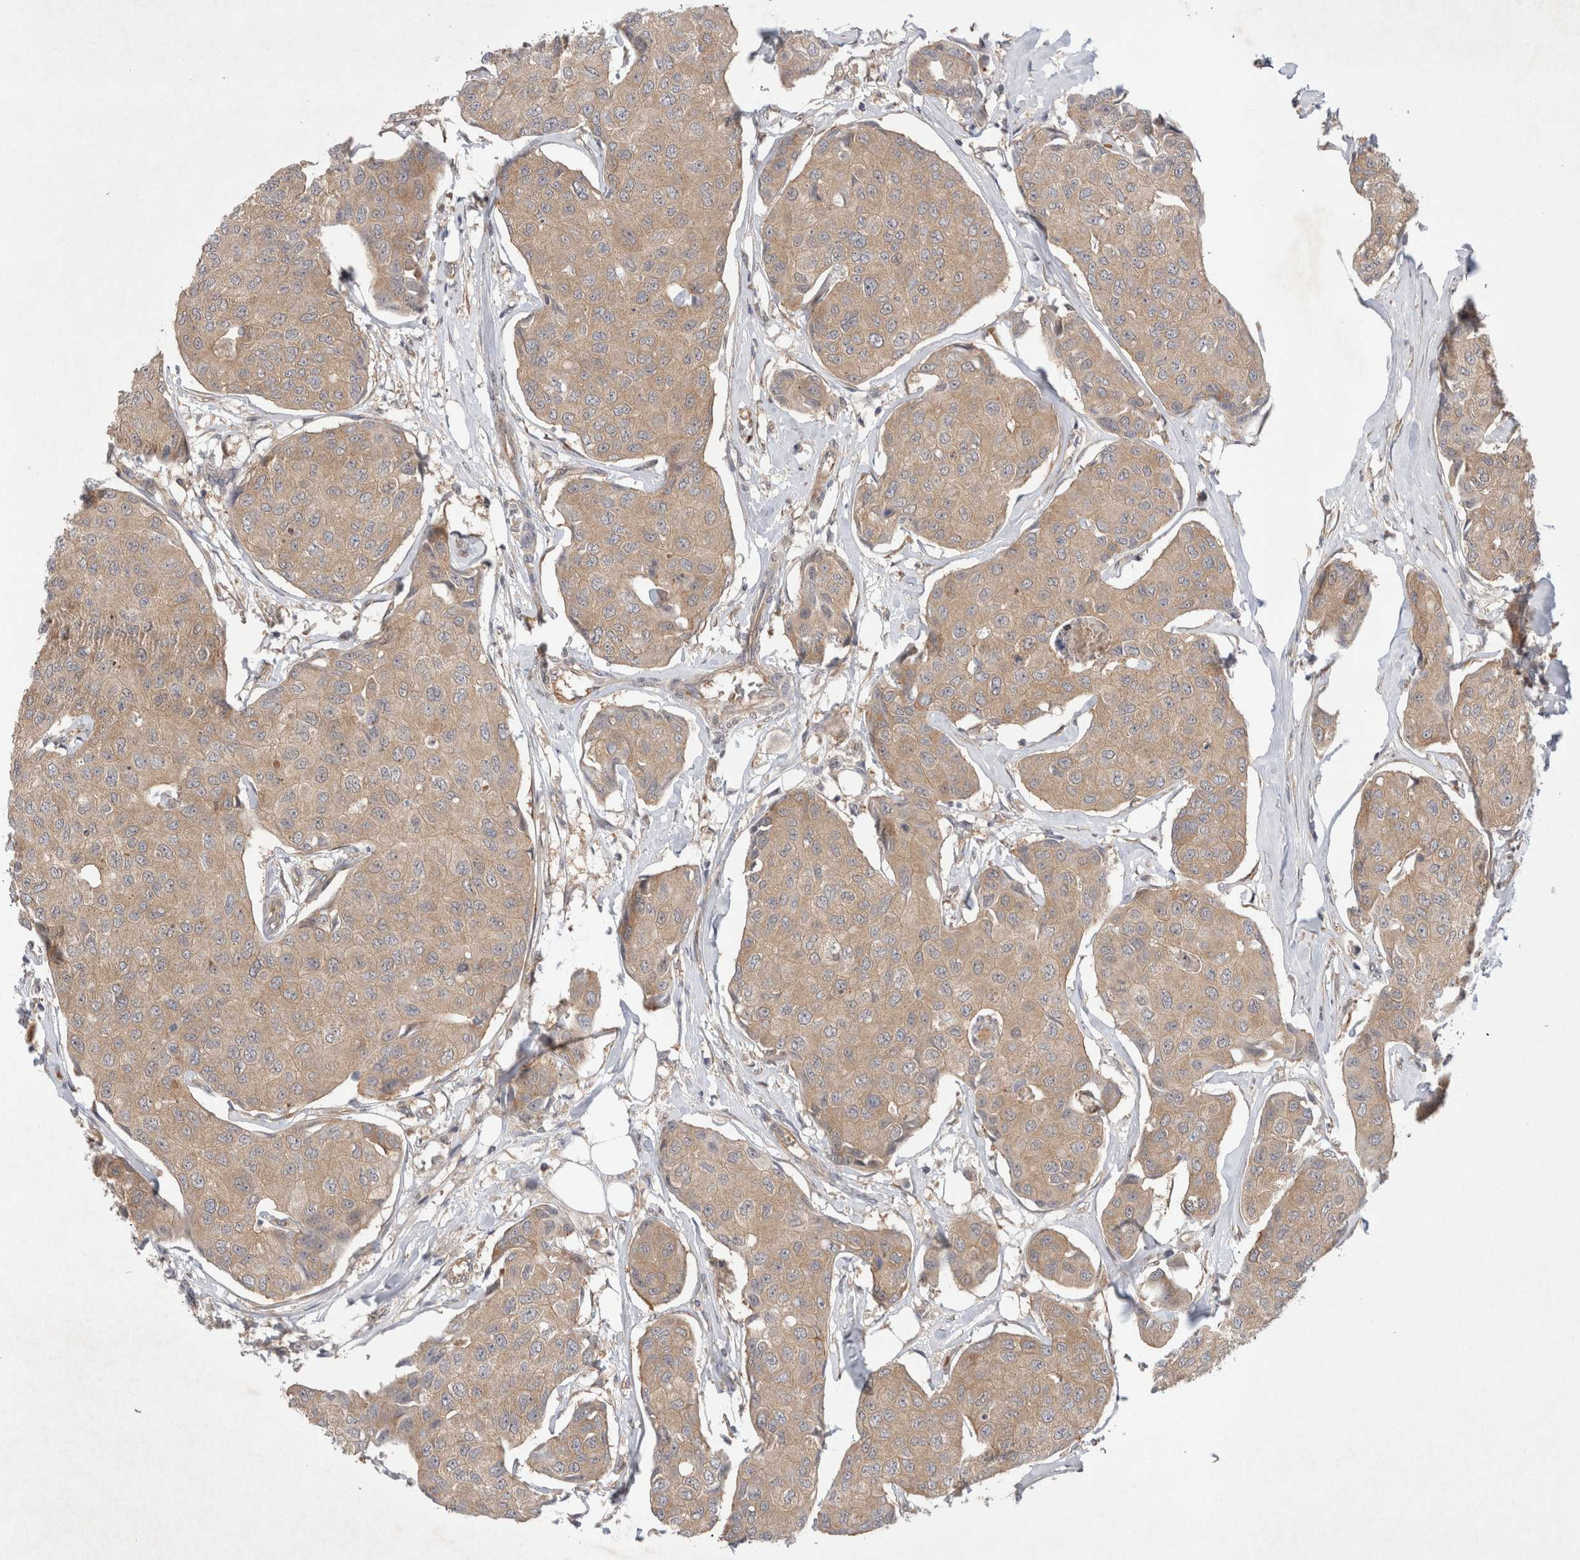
{"staining": {"intensity": "moderate", "quantity": ">75%", "location": "cytoplasmic/membranous"}, "tissue": "breast cancer", "cell_type": "Tumor cells", "image_type": "cancer", "snomed": [{"axis": "morphology", "description": "Duct carcinoma"}, {"axis": "topography", "description": "Breast"}], "caption": "Breast cancer tissue demonstrates moderate cytoplasmic/membranous positivity in approximately >75% of tumor cells, visualized by immunohistochemistry.", "gene": "EIF3E", "patient": {"sex": "female", "age": 80}}